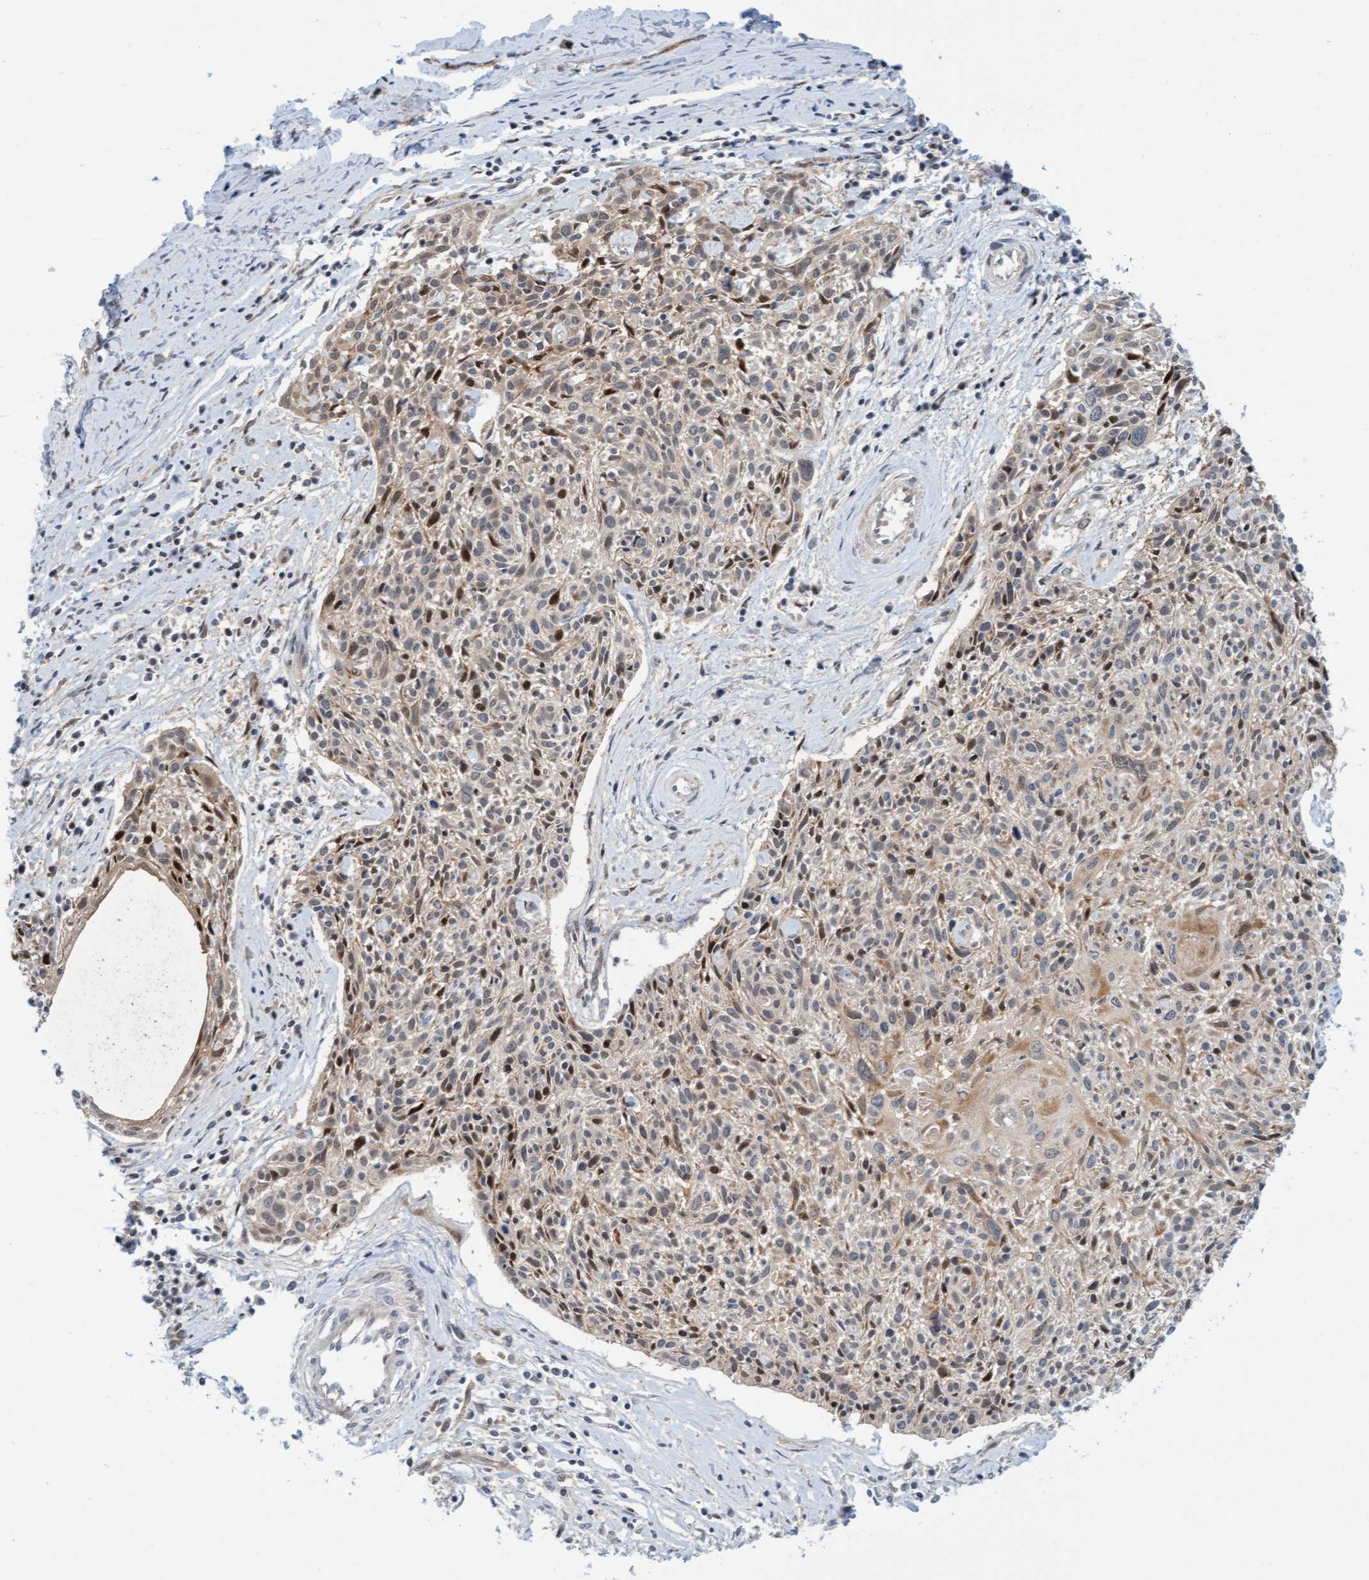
{"staining": {"intensity": "moderate", "quantity": "25%-75%", "location": "nuclear"}, "tissue": "cervical cancer", "cell_type": "Tumor cells", "image_type": "cancer", "snomed": [{"axis": "morphology", "description": "Squamous cell carcinoma, NOS"}, {"axis": "topography", "description": "Cervix"}], "caption": "Immunohistochemical staining of cervical cancer (squamous cell carcinoma) shows medium levels of moderate nuclear expression in about 25%-75% of tumor cells.", "gene": "EIF4EBP1", "patient": {"sex": "female", "age": 51}}